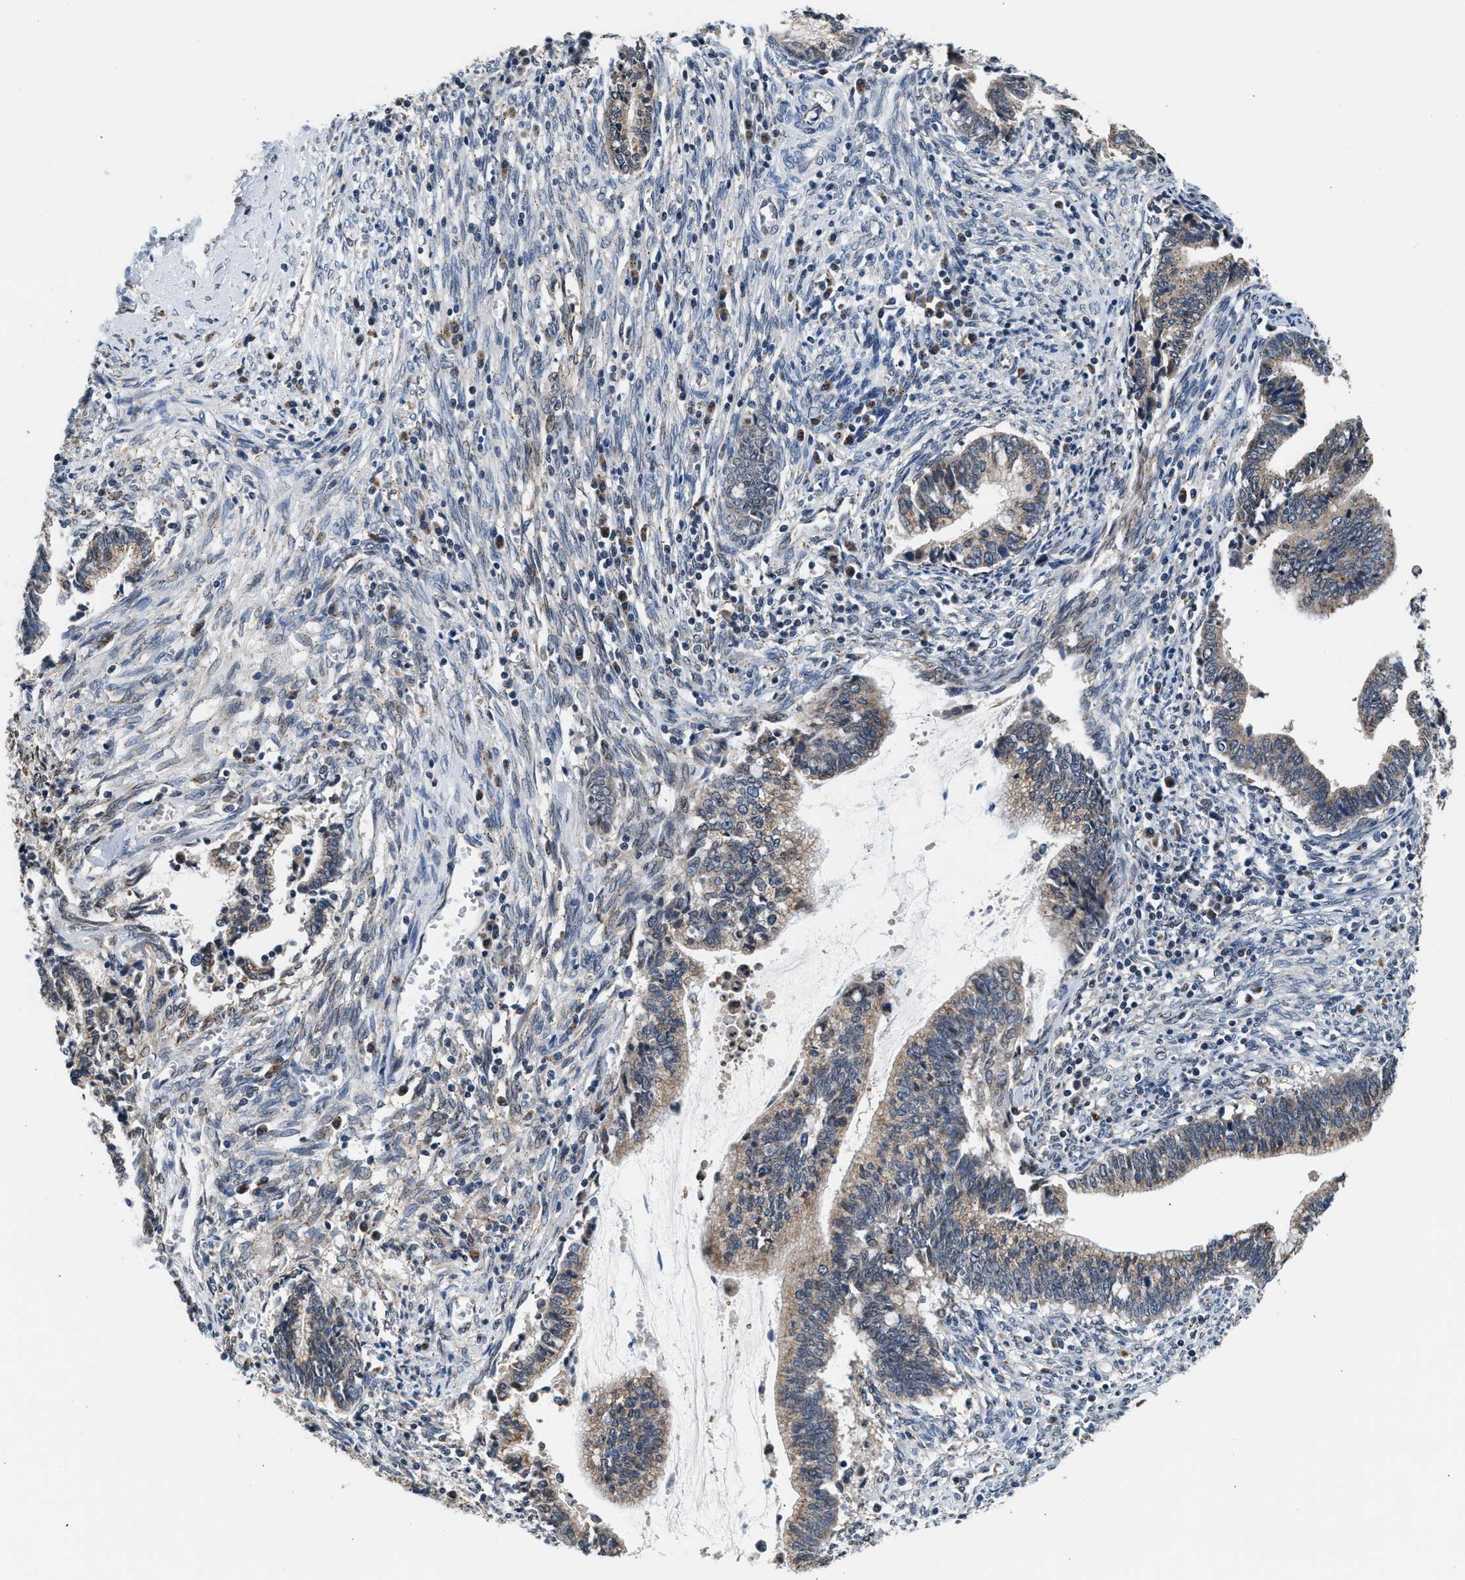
{"staining": {"intensity": "moderate", "quantity": ">75%", "location": "cytoplasmic/membranous"}, "tissue": "cervical cancer", "cell_type": "Tumor cells", "image_type": "cancer", "snomed": [{"axis": "morphology", "description": "Adenocarcinoma, NOS"}, {"axis": "topography", "description": "Cervix"}], "caption": "Cervical adenocarcinoma stained with immunohistochemistry shows moderate cytoplasmic/membranous positivity in approximately >75% of tumor cells.", "gene": "KCNMB2", "patient": {"sex": "female", "age": 44}}